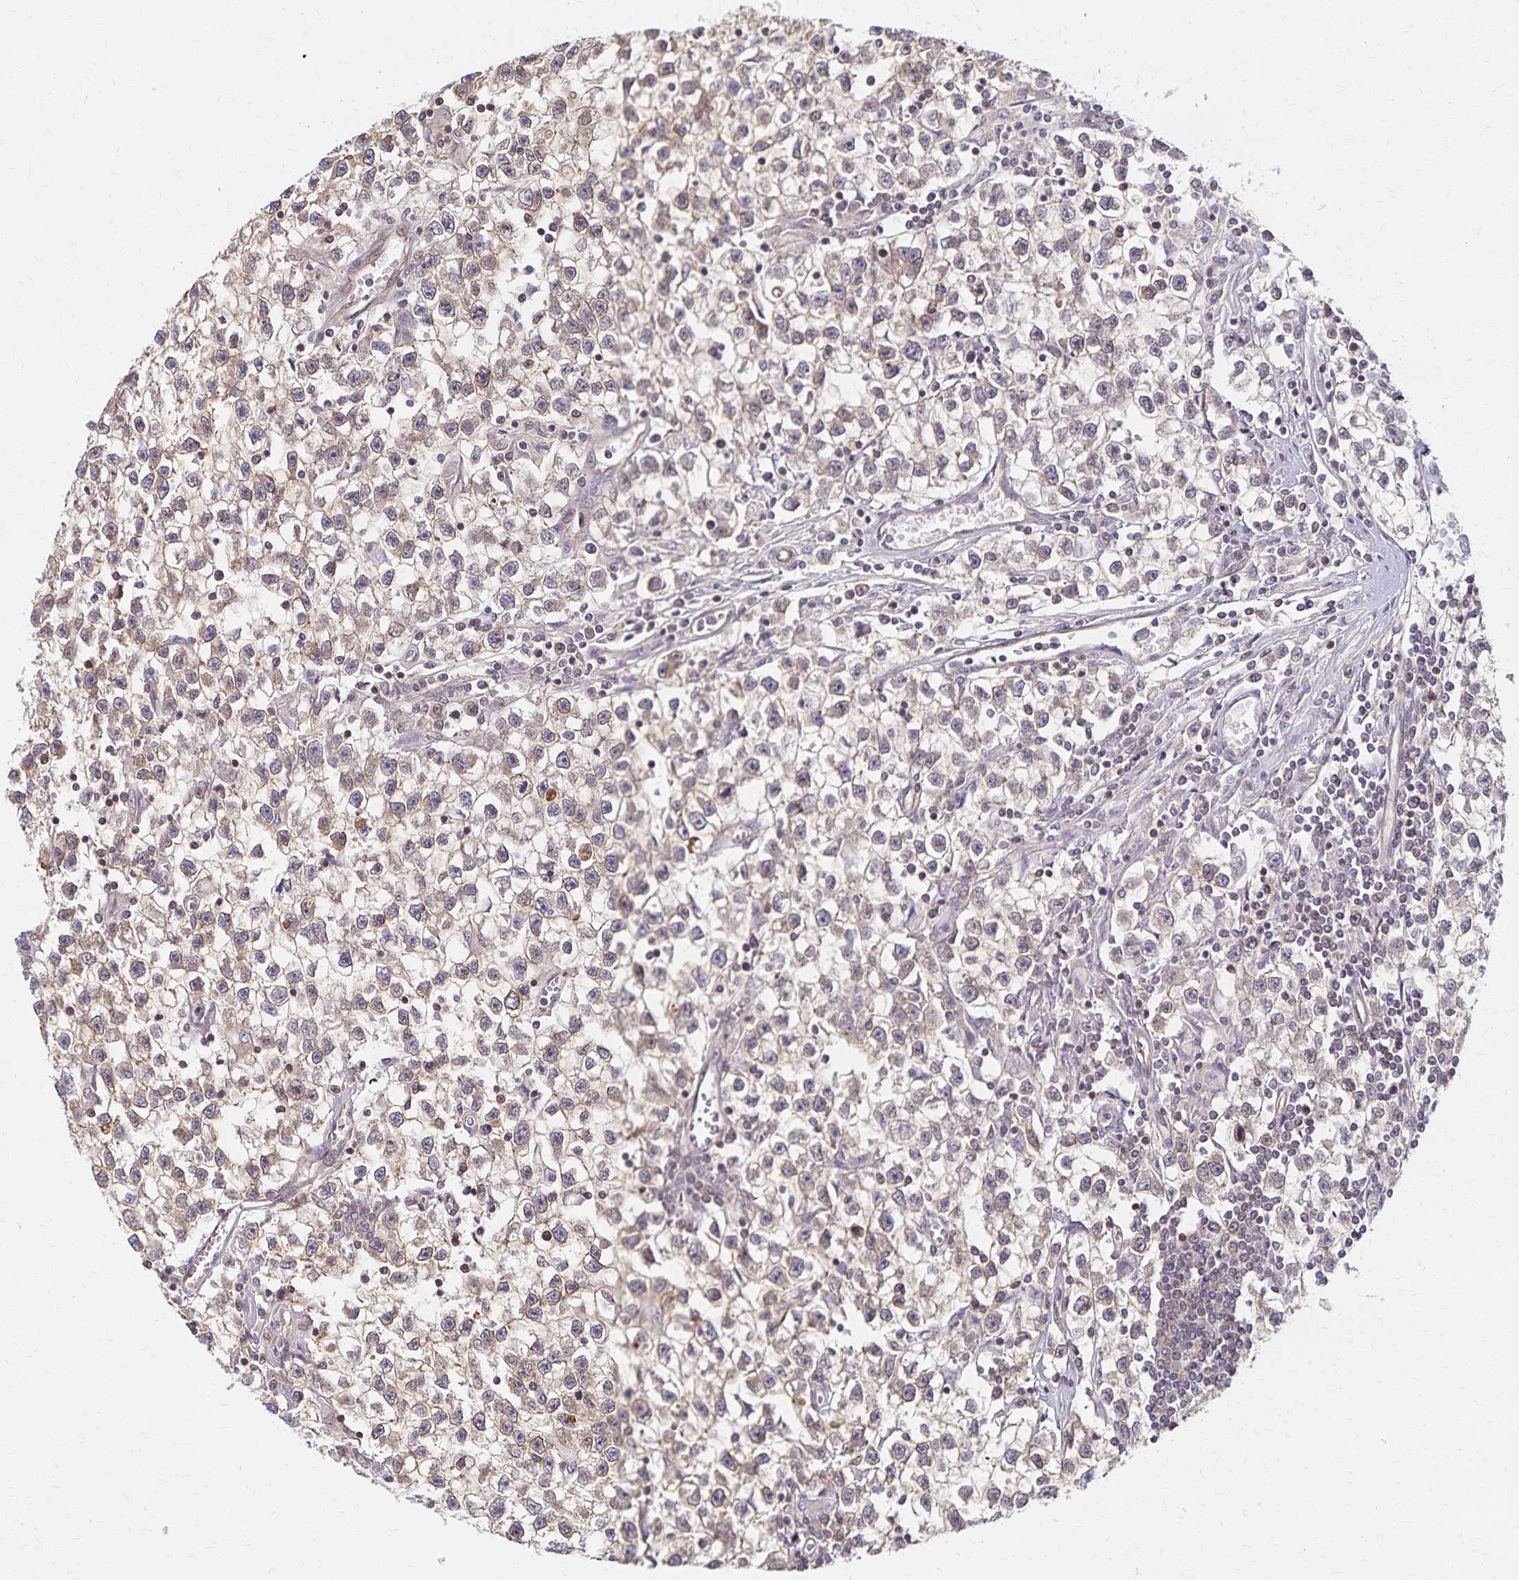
{"staining": {"intensity": "weak", "quantity": ">75%", "location": "cytoplasmic/membranous"}, "tissue": "testis cancer", "cell_type": "Tumor cells", "image_type": "cancer", "snomed": [{"axis": "morphology", "description": "Seminoma, NOS"}, {"axis": "topography", "description": "Testis"}], "caption": "Immunohistochemical staining of testis cancer (seminoma) shows low levels of weak cytoplasmic/membranous protein expression in approximately >75% of tumor cells. (Brightfield microscopy of DAB IHC at high magnification).", "gene": "RAB9B", "patient": {"sex": "male", "age": 31}}